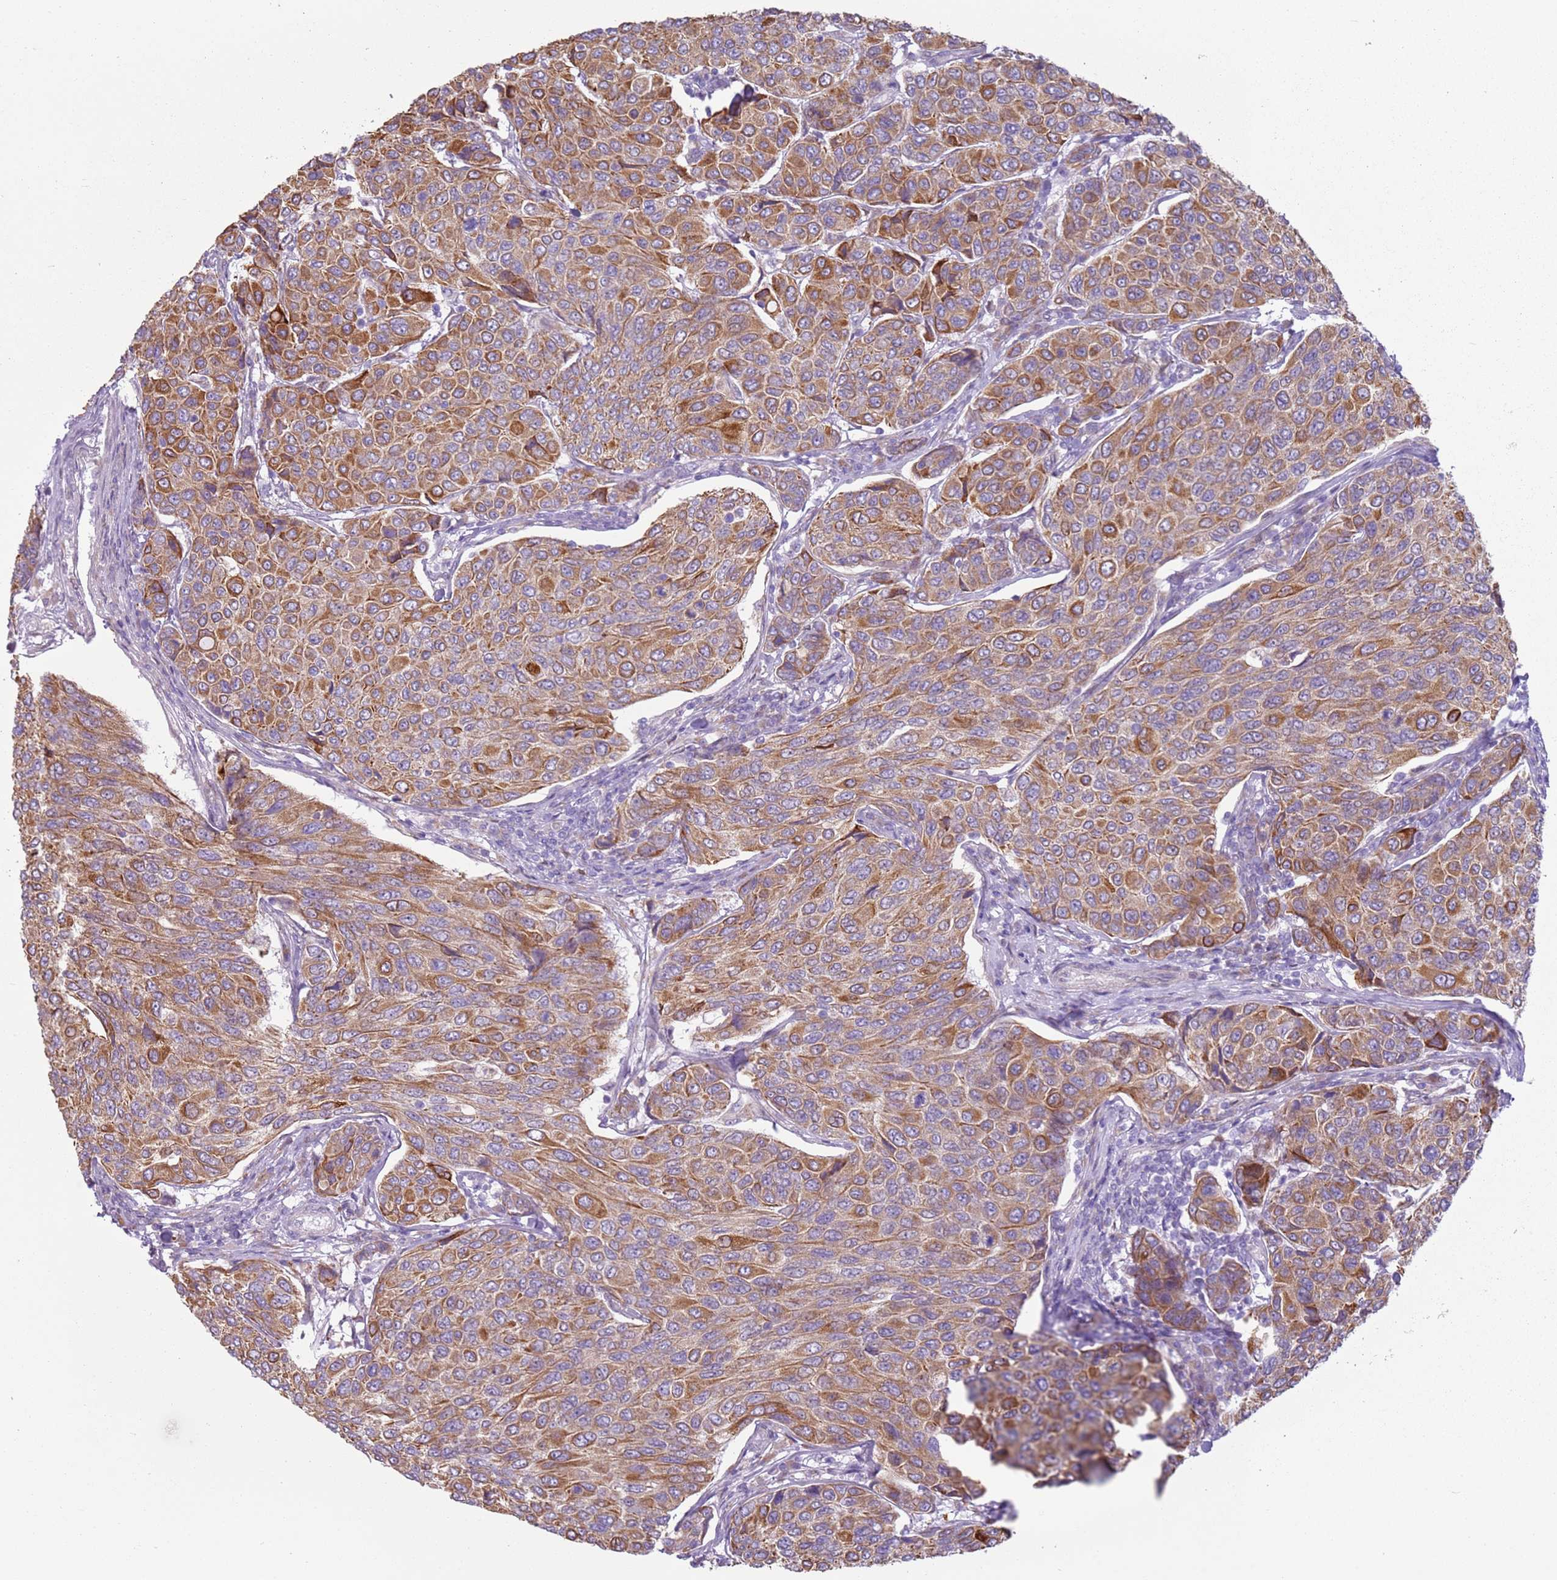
{"staining": {"intensity": "moderate", "quantity": ">75%", "location": "cytoplasmic/membranous"}, "tissue": "breast cancer", "cell_type": "Tumor cells", "image_type": "cancer", "snomed": [{"axis": "morphology", "description": "Duct carcinoma"}, {"axis": "topography", "description": "Breast"}], "caption": "Immunohistochemistry (IHC) of human breast cancer (invasive ductal carcinoma) demonstrates medium levels of moderate cytoplasmic/membranous positivity in about >75% of tumor cells. The staining was performed using DAB to visualize the protein expression in brown, while the nuclei were stained in blue with hematoxylin (Magnification: 20x).", "gene": "OAF", "patient": {"sex": "female", "age": 55}}